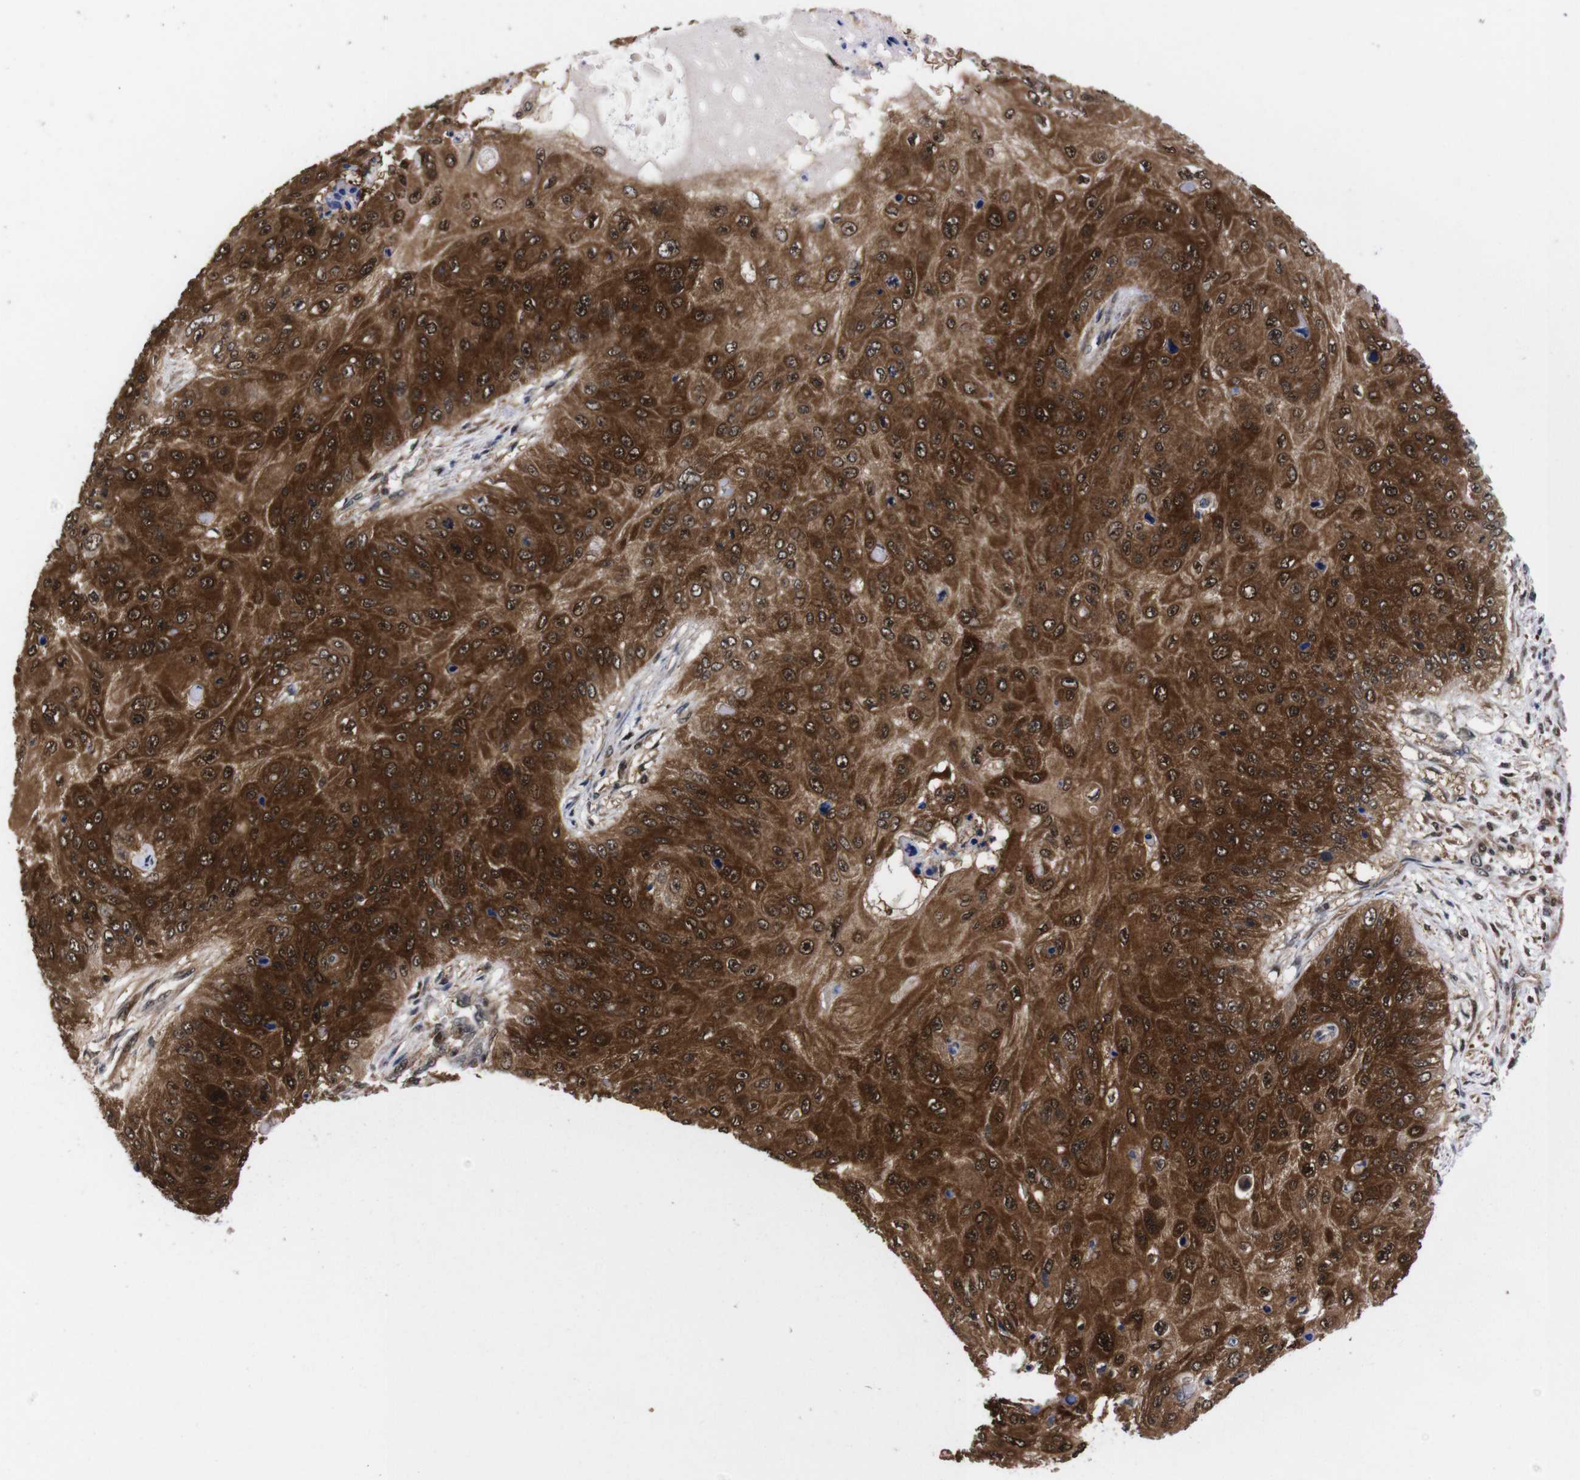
{"staining": {"intensity": "strong", "quantity": ">75%", "location": "cytoplasmic/membranous,nuclear"}, "tissue": "skin cancer", "cell_type": "Tumor cells", "image_type": "cancer", "snomed": [{"axis": "morphology", "description": "Squamous cell carcinoma, NOS"}, {"axis": "topography", "description": "Skin"}], "caption": "DAB (3,3'-diaminobenzidine) immunohistochemical staining of human skin squamous cell carcinoma shows strong cytoplasmic/membranous and nuclear protein expression in approximately >75% of tumor cells. (brown staining indicates protein expression, while blue staining denotes nuclei).", "gene": "UBQLN2", "patient": {"sex": "female", "age": 80}}